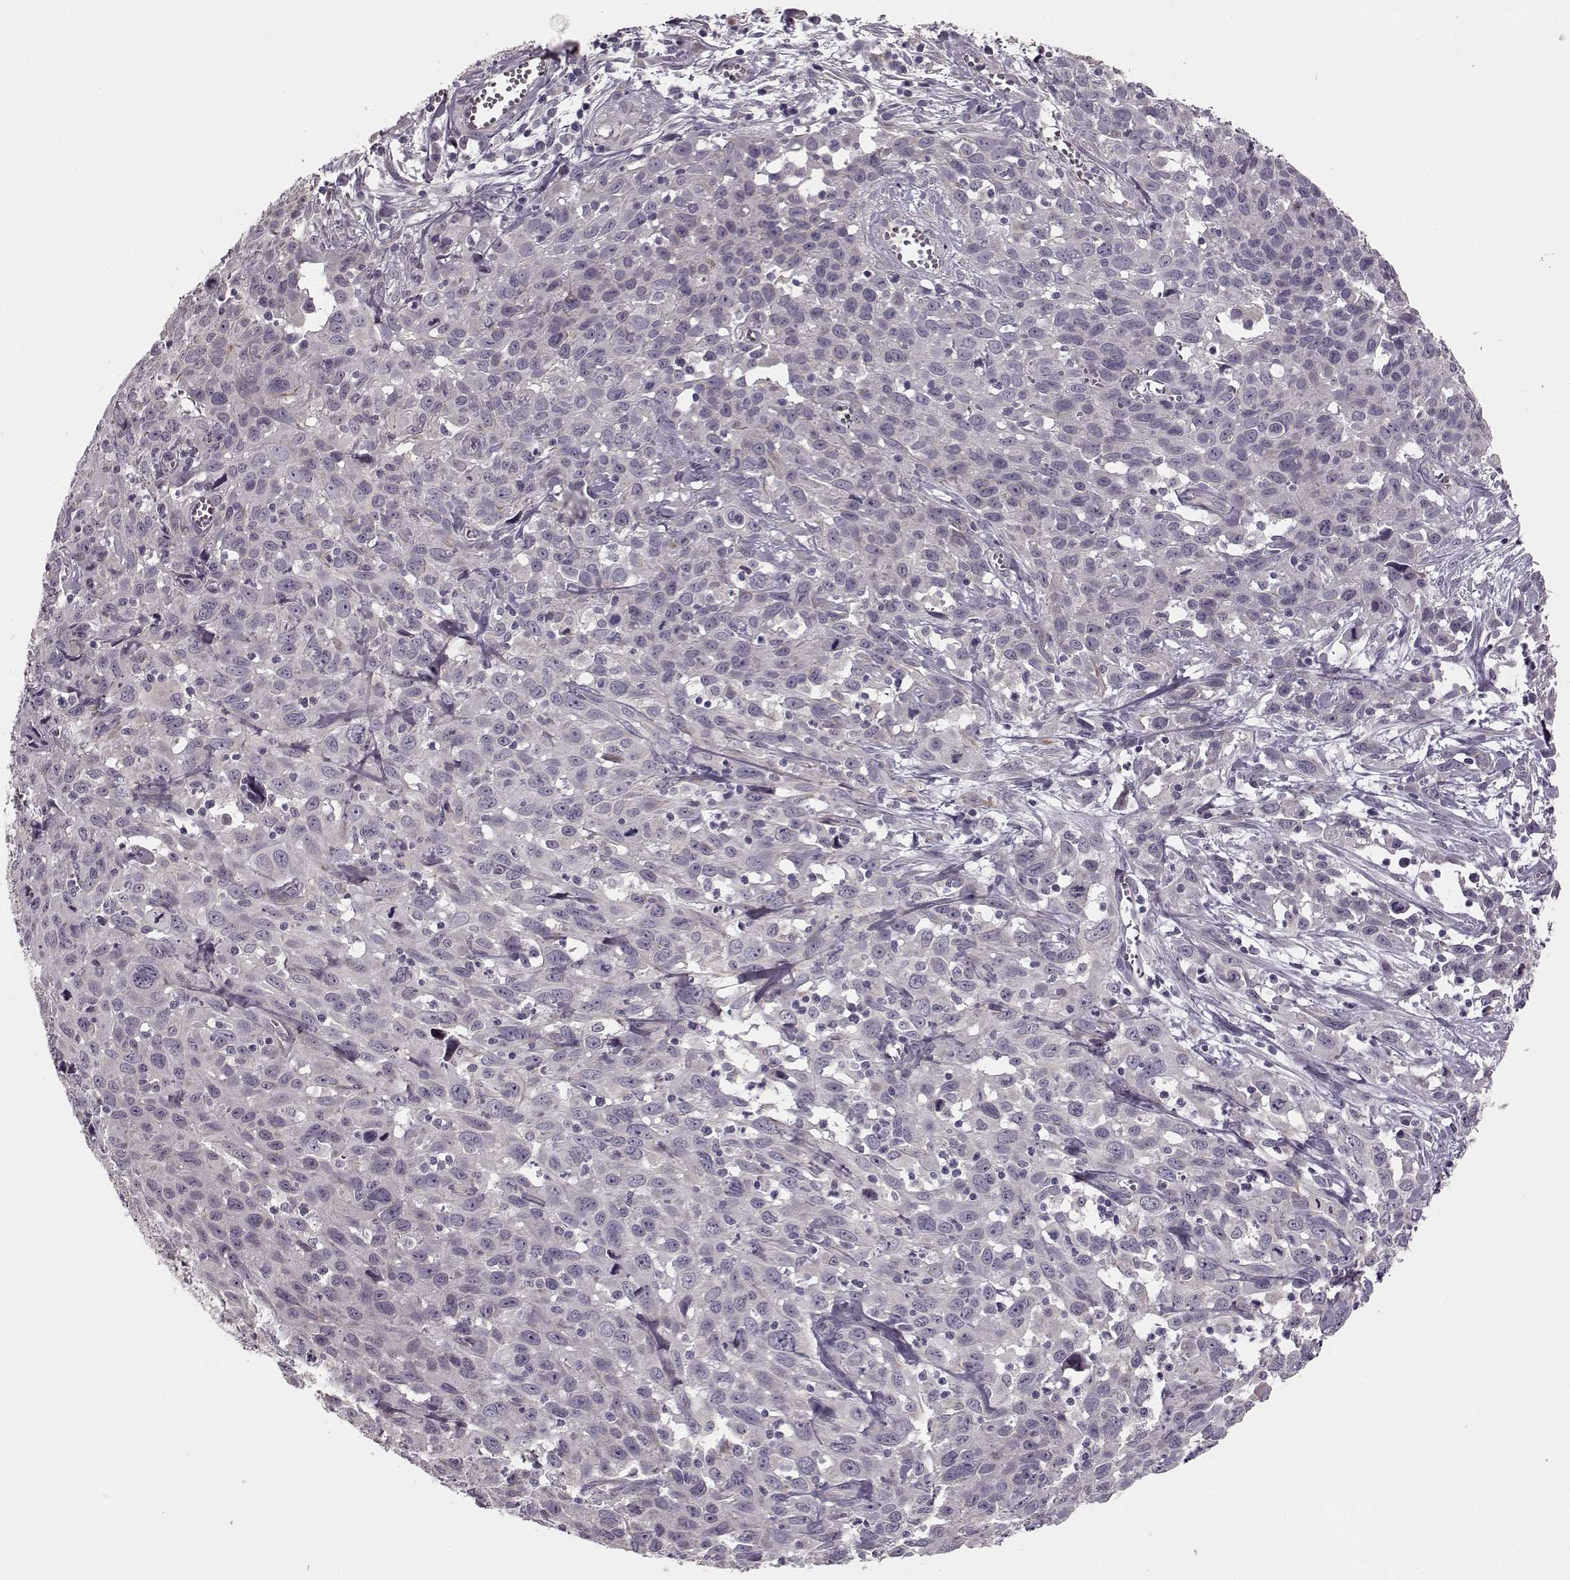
{"staining": {"intensity": "negative", "quantity": "none", "location": "none"}, "tissue": "cervical cancer", "cell_type": "Tumor cells", "image_type": "cancer", "snomed": [{"axis": "morphology", "description": "Squamous cell carcinoma, NOS"}, {"axis": "topography", "description": "Cervix"}], "caption": "A high-resolution image shows IHC staining of cervical cancer (squamous cell carcinoma), which shows no significant expression in tumor cells. Nuclei are stained in blue.", "gene": "MAP6D1", "patient": {"sex": "female", "age": 38}}